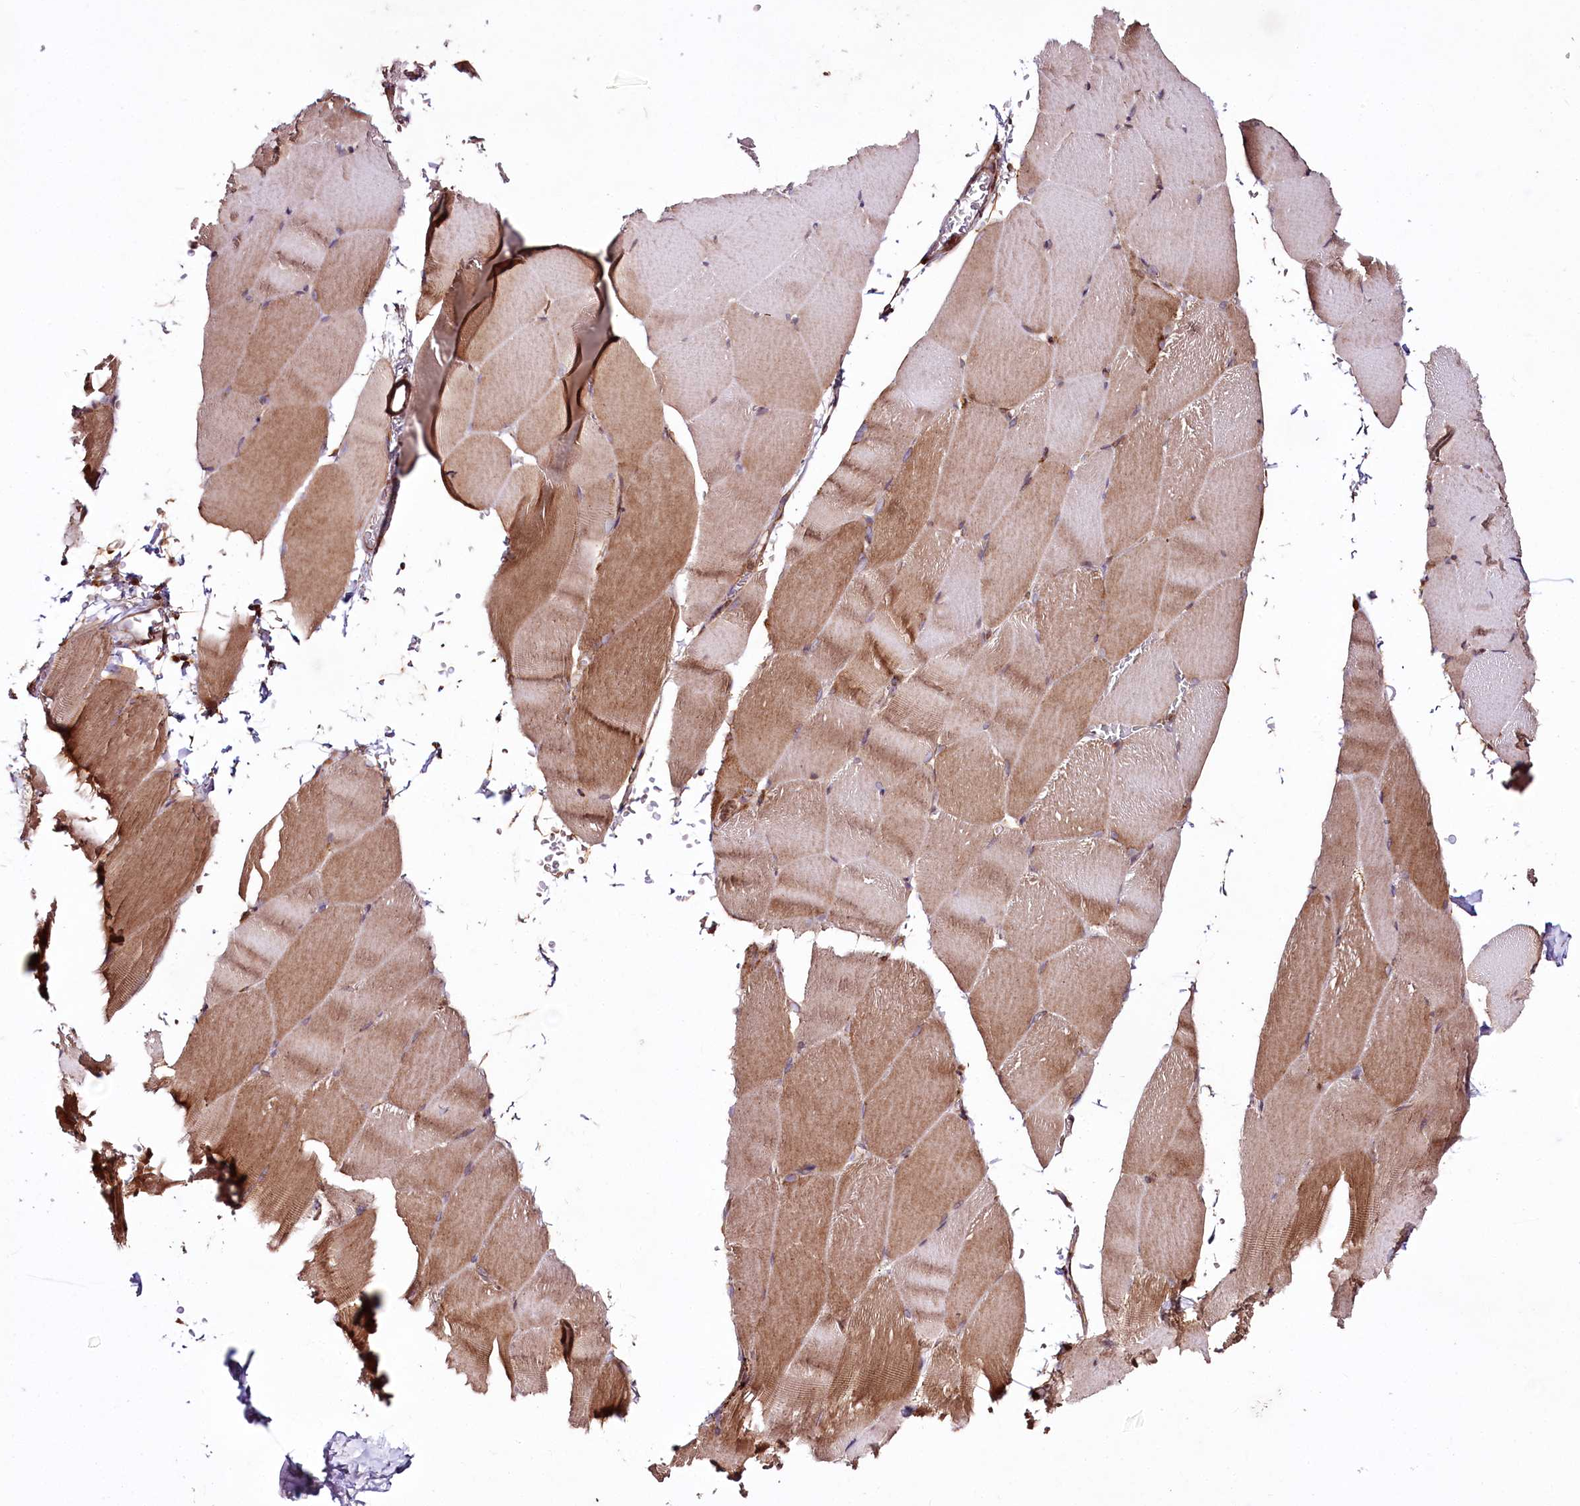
{"staining": {"intensity": "moderate", "quantity": "25%-75%", "location": "cytoplasmic/membranous"}, "tissue": "skeletal muscle", "cell_type": "Myocytes", "image_type": "normal", "snomed": [{"axis": "morphology", "description": "Normal tissue, NOS"}, {"axis": "topography", "description": "Skeletal muscle"}, {"axis": "topography", "description": "Parathyroid gland"}], "caption": "Immunohistochemistry staining of benign skeletal muscle, which reveals medium levels of moderate cytoplasmic/membranous expression in about 25%-75% of myocytes indicating moderate cytoplasmic/membranous protein staining. The staining was performed using DAB (brown) for protein detection and nuclei were counterstained in hematoxylin (blue).", "gene": "RAB7A", "patient": {"sex": "female", "age": 37}}